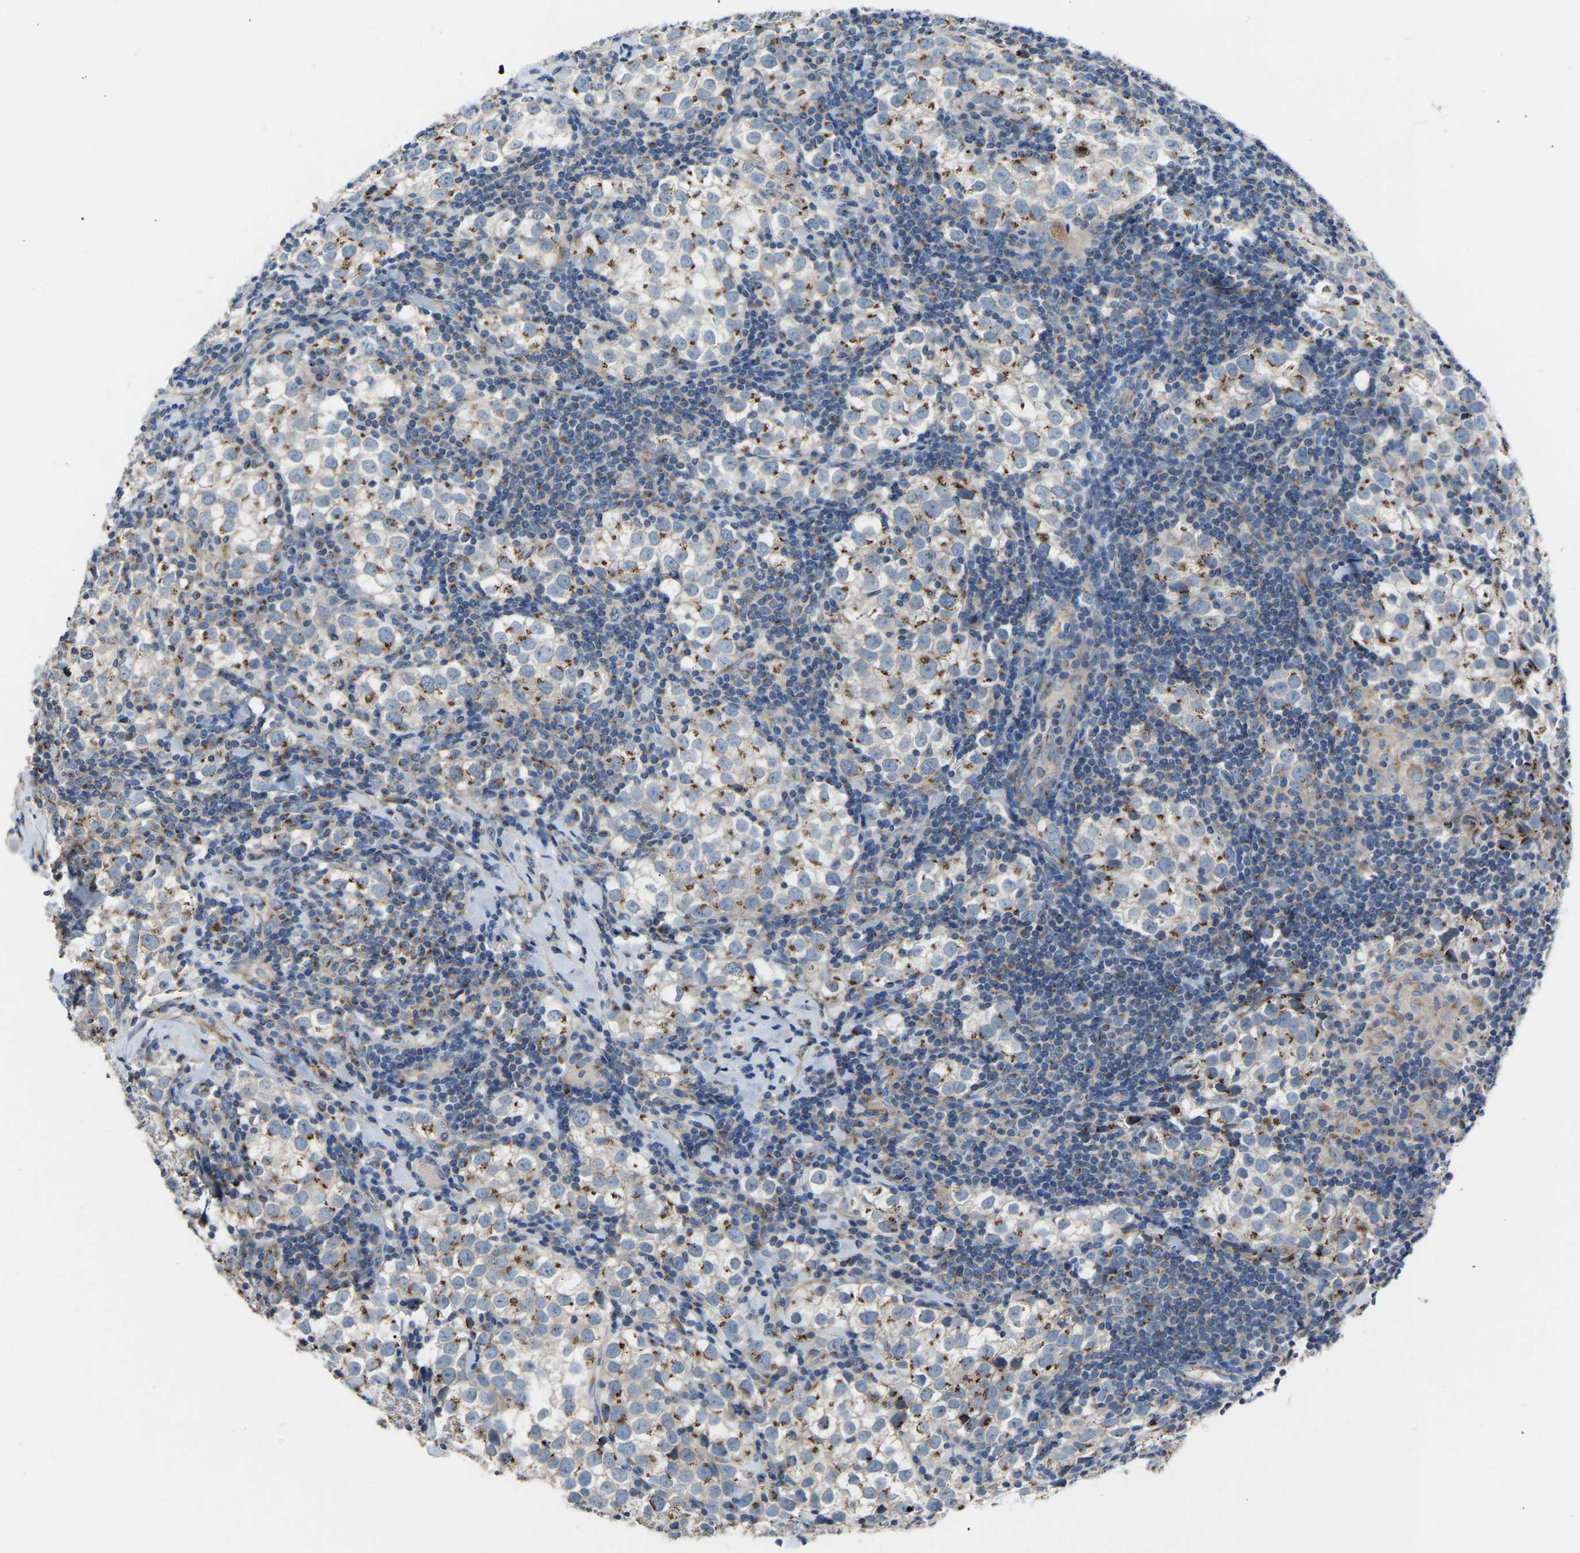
{"staining": {"intensity": "moderate", "quantity": ">75%", "location": "cytoplasmic/membranous"}, "tissue": "testis cancer", "cell_type": "Tumor cells", "image_type": "cancer", "snomed": [{"axis": "morphology", "description": "Seminoma, NOS"}, {"axis": "morphology", "description": "Carcinoma, Embryonal, NOS"}, {"axis": "topography", "description": "Testis"}], "caption": "An immunohistochemistry (IHC) micrograph of neoplastic tissue is shown. Protein staining in brown labels moderate cytoplasmic/membranous positivity in embryonal carcinoma (testis) within tumor cells. (DAB (3,3'-diaminobenzidine) IHC, brown staining for protein, blue staining for nuclei).", "gene": "CANT1", "patient": {"sex": "male", "age": 36}}